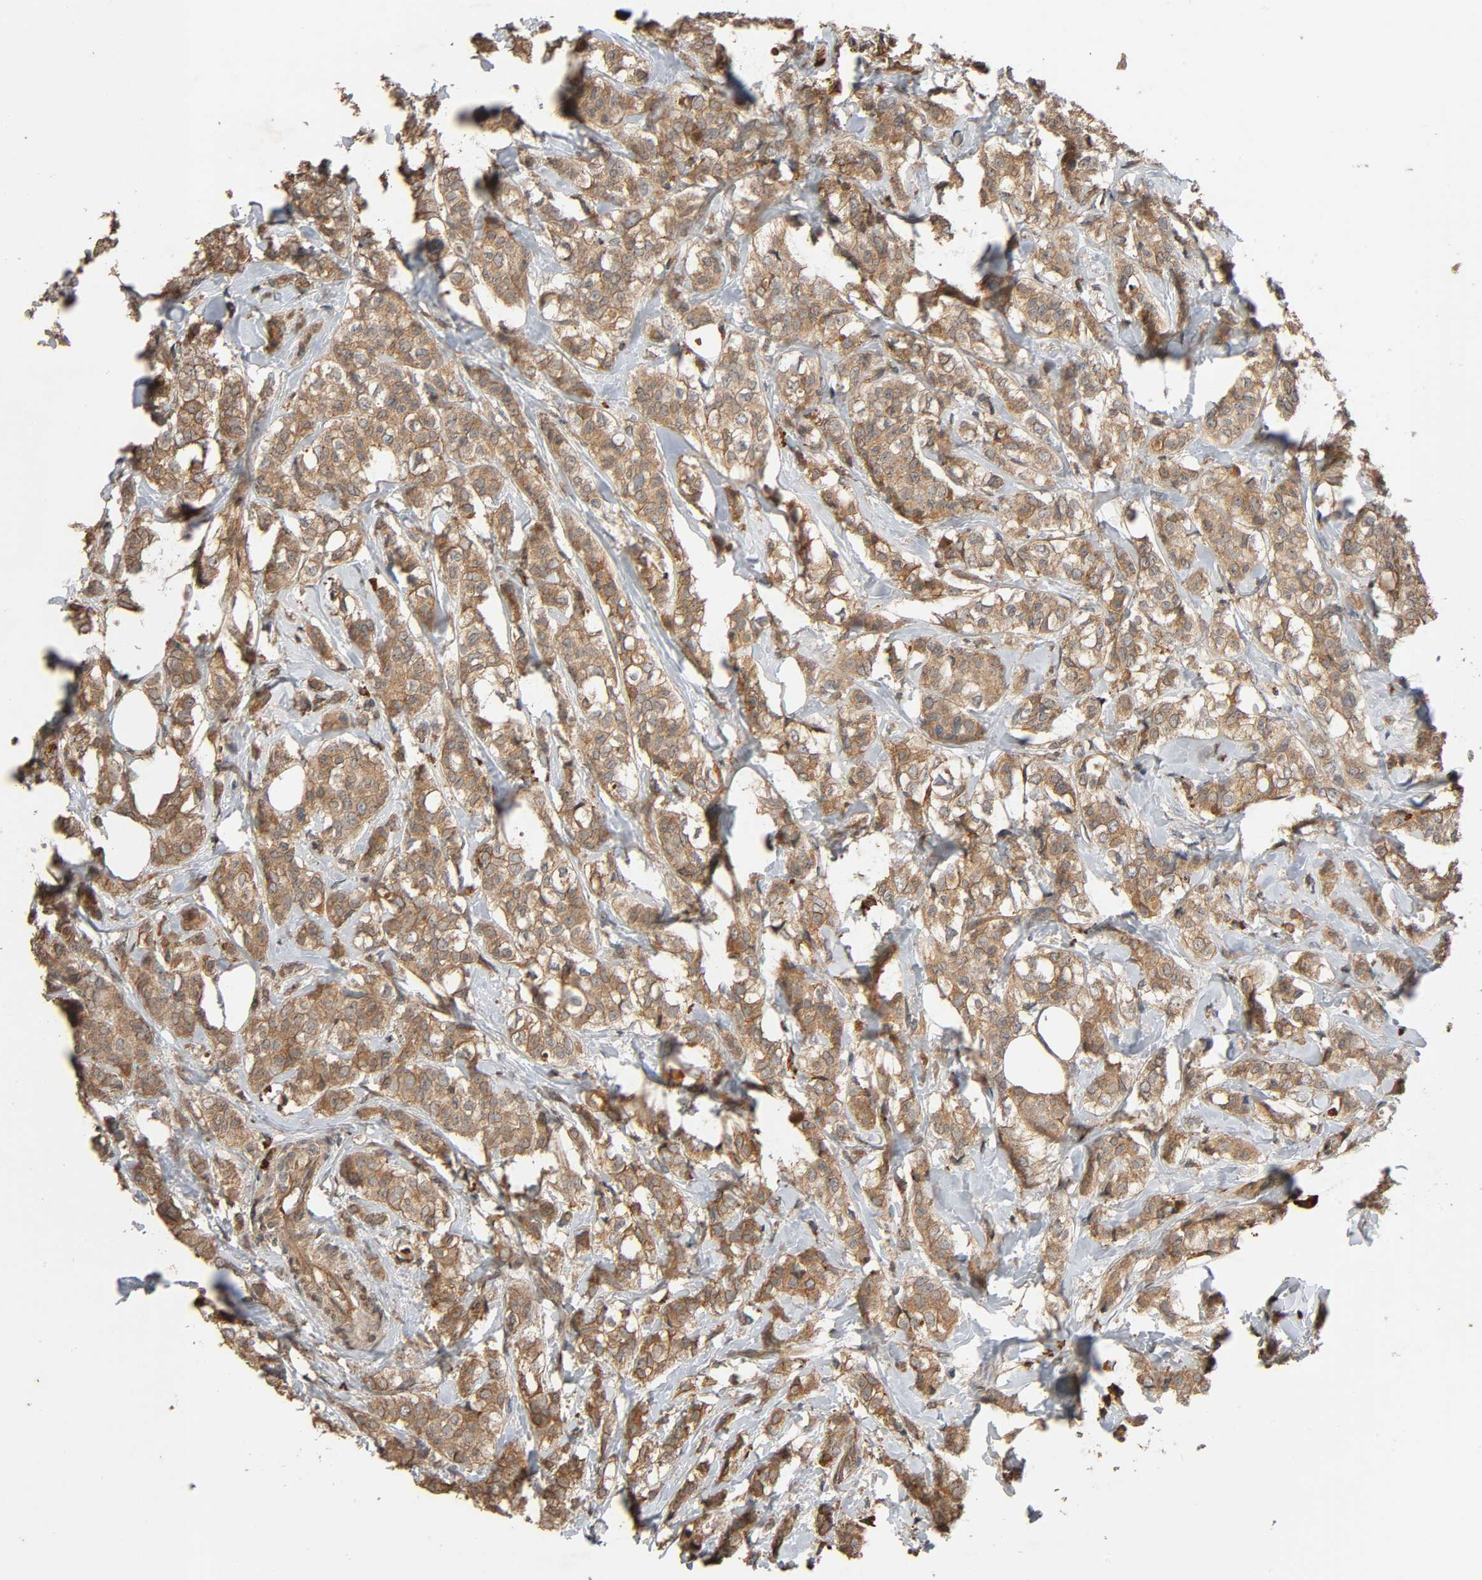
{"staining": {"intensity": "moderate", "quantity": ">75%", "location": "cytoplasmic/membranous"}, "tissue": "breast cancer", "cell_type": "Tumor cells", "image_type": "cancer", "snomed": [{"axis": "morphology", "description": "Lobular carcinoma"}, {"axis": "topography", "description": "Breast"}], "caption": "A high-resolution image shows immunohistochemistry staining of breast cancer, which shows moderate cytoplasmic/membranous staining in approximately >75% of tumor cells.", "gene": "MAP3K8", "patient": {"sex": "female", "age": 60}}